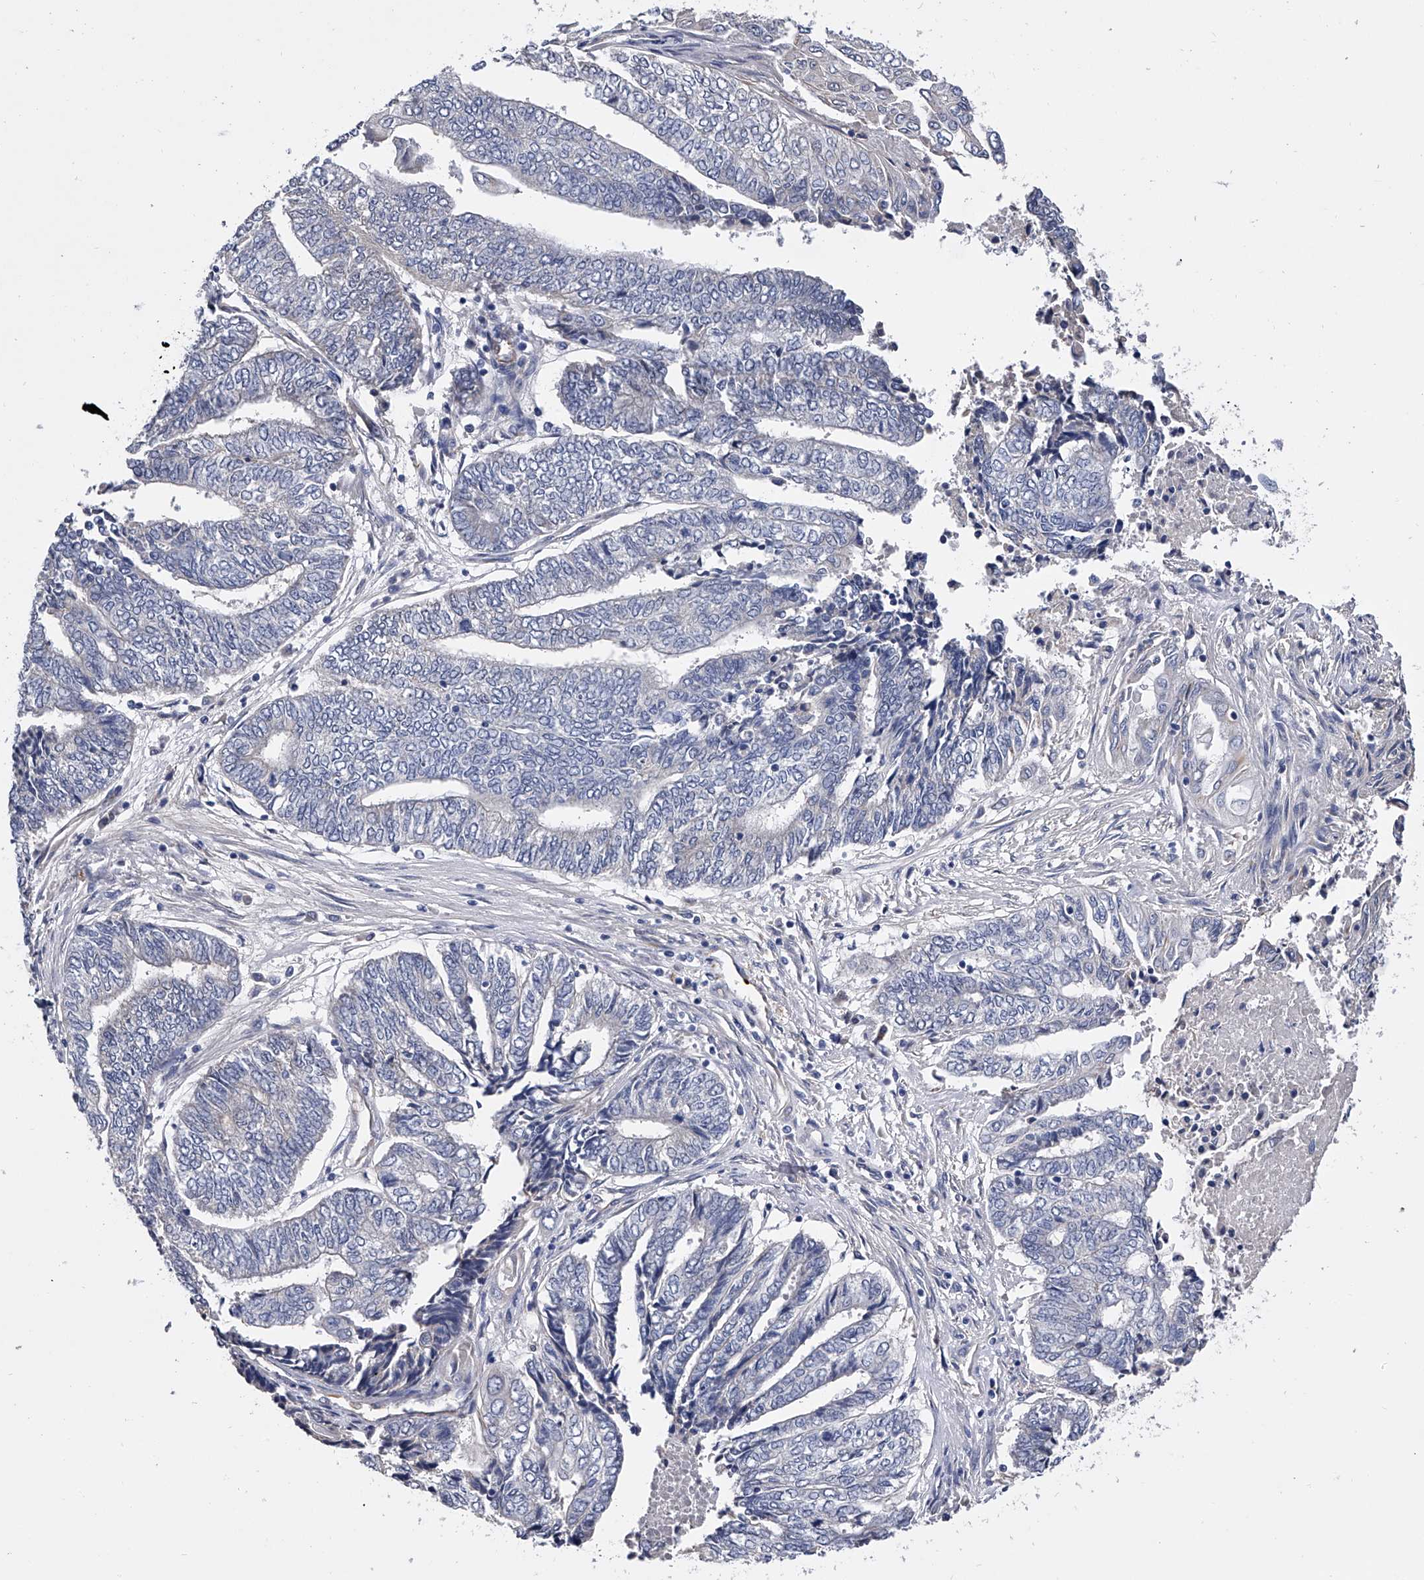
{"staining": {"intensity": "negative", "quantity": "none", "location": "none"}, "tissue": "endometrial cancer", "cell_type": "Tumor cells", "image_type": "cancer", "snomed": [{"axis": "morphology", "description": "Adenocarcinoma, NOS"}, {"axis": "topography", "description": "Uterus"}, {"axis": "topography", "description": "Endometrium"}], "caption": "Histopathology image shows no significant protein positivity in tumor cells of endometrial cancer (adenocarcinoma).", "gene": "EFCAB7", "patient": {"sex": "female", "age": 70}}